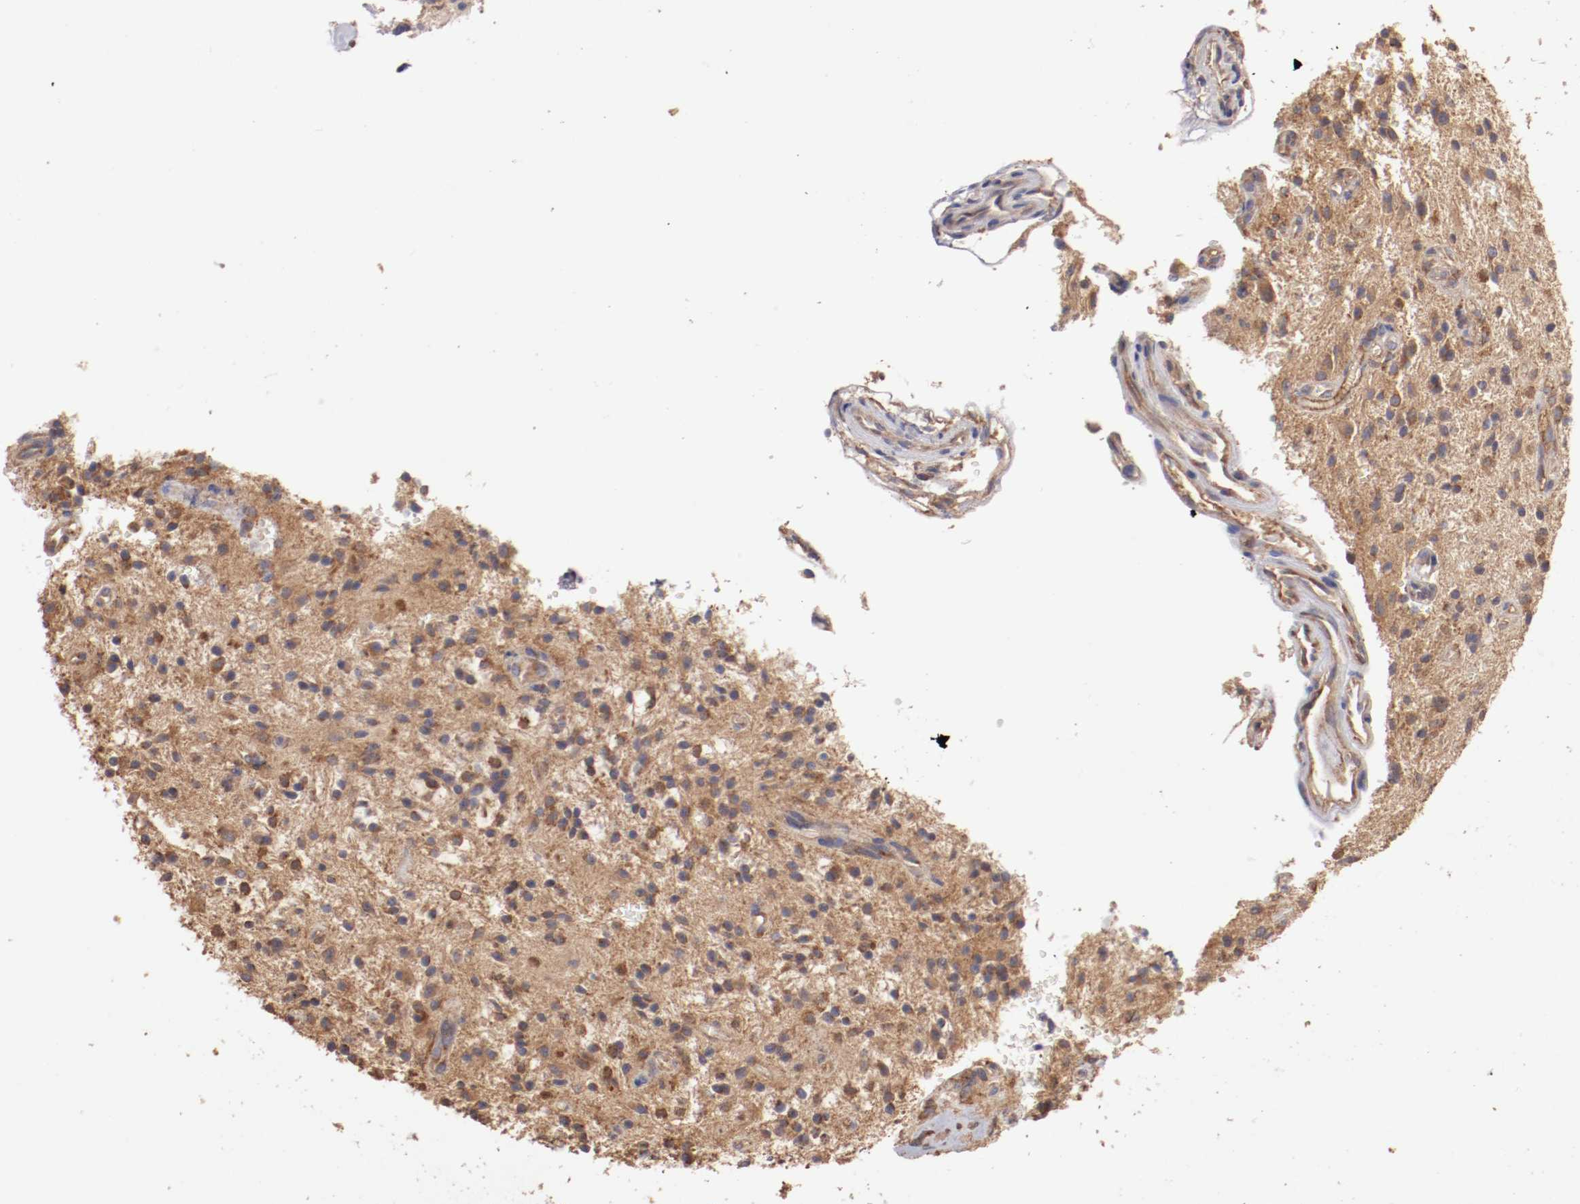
{"staining": {"intensity": "weak", "quantity": "25%-75%", "location": "cytoplasmic/membranous"}, "tissue": "glioma", "cell_type": "Tumor cells", "image_type": "cancer", "snomed": [{"axis": "morphology", "description": "Glioma, malignant, NOS"}, {"axis": "topography", "description": "Cerebellum"}], "caption": "Malignant glioma was stained to show a protein in brown. There is low levels of weak cytoplasmic/membranous expression in about 25%-75% of tumor cells.", "gene": "NFKBIE", "patient": {"sex": "female", "age": 10}}